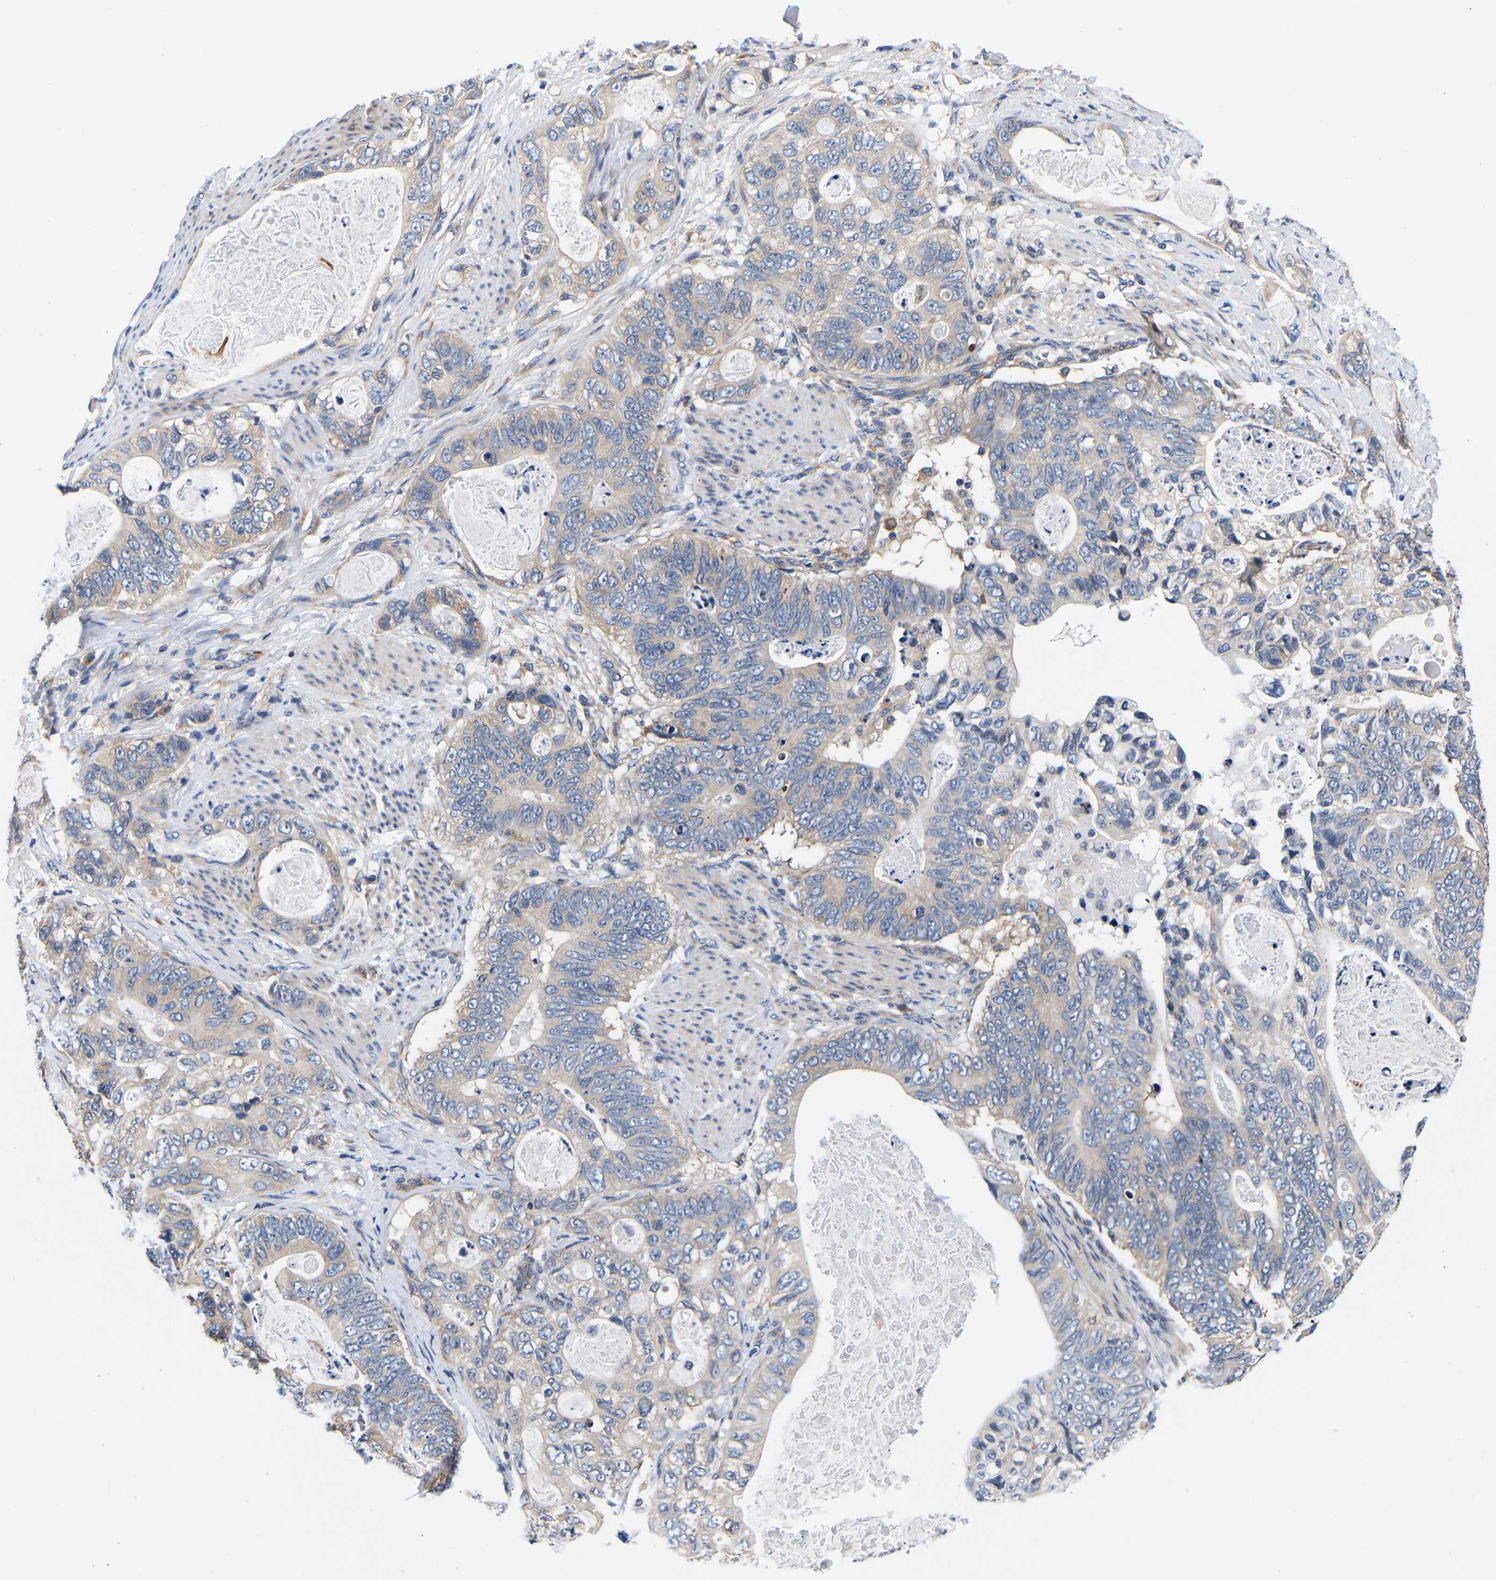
{"staining": {"intensity": "weak", "quantity": "25%-75%", "location": "cytoplasmic/membranous"}, "tissue": "stomach cancer", "cell_type": "Tumor cells", "image_type": "cancer", "snomed": [{"axis": "morphology", "description": "Normal tissue, NOS"}, {"axis": "morphology", "description": "Adenocarcinoma, NOS"}, {"axis": "topography", "description": "Stomach"}], "caption": "High-magnification brightfield microscopy of stomach cancer (adenocarcinoma) stained with DAB (brown) and counterstained with hematoxylin (blue). tumor cells exhibit weak cytoplasmic/membranous staining is present in about25%-75% of cells.", "gene": "CCDC6", "patient": {"sex": "female", "age": 89}}